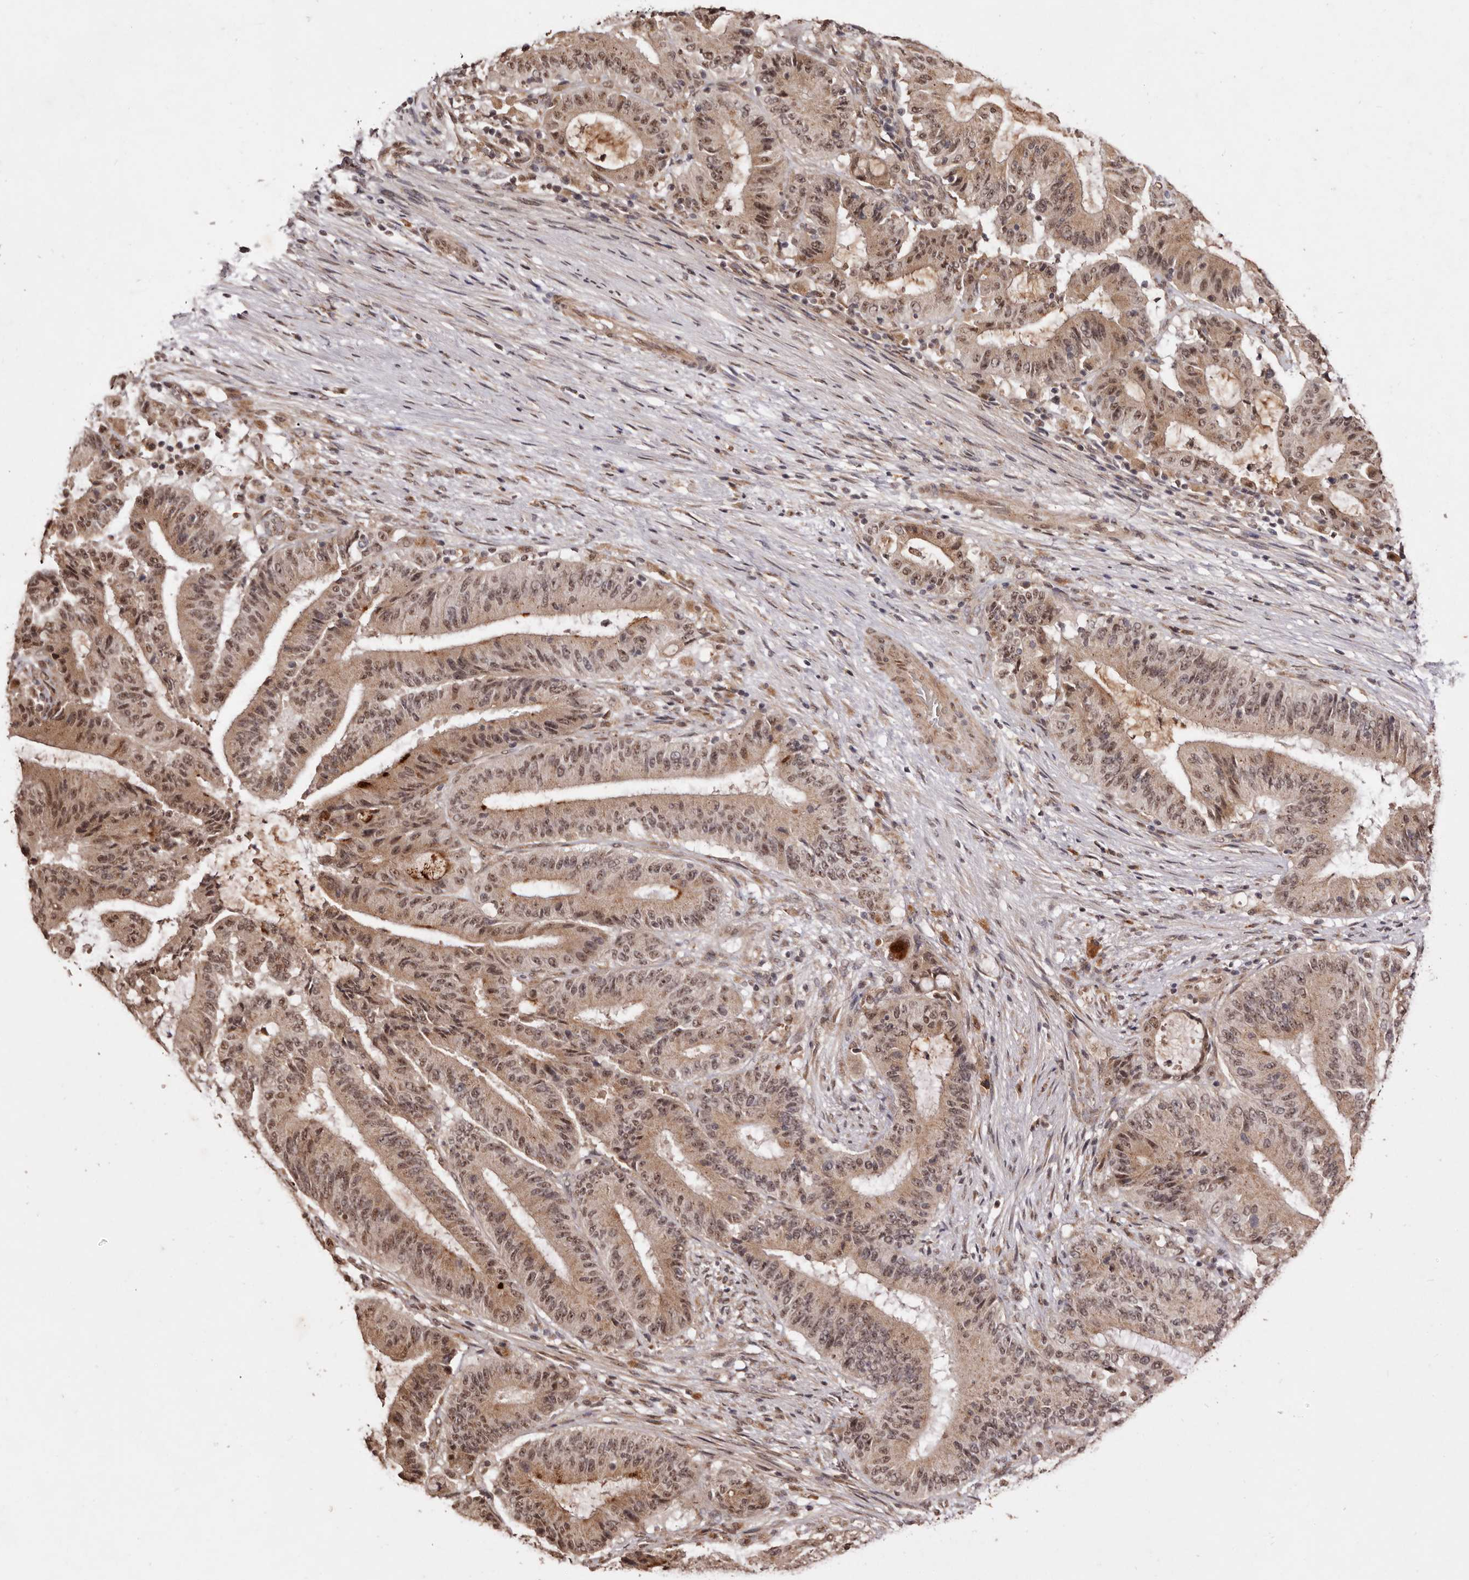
{"staining": {"intensity": "moderate", "quantity": ">75%", "location": "cytoplasmic/membranous,nuclear"}, "tissue": "liver cancer", "cell_type": "Tumor cells", "image_type": "cancer", "snomed": [{"axis": "morphology", "description": "Normal tissue, NOS"}, {"axis": "morphology", "description": "Cholangiocarcinoma"}, {"axis": "topography", "description": "Liver"}, {"axis": "topography", "description": "Peripheral nerve tissue"}], "caption": "Liver cholangiocarcinoma was stained to show a protein in brown. There is medium levels of moderate cytoplasmic/membranous and nuclear expression in approximately >75% of tumor cells.", "gene": "NOTCH1", "patient": {"sex": "female", "age": 73}}